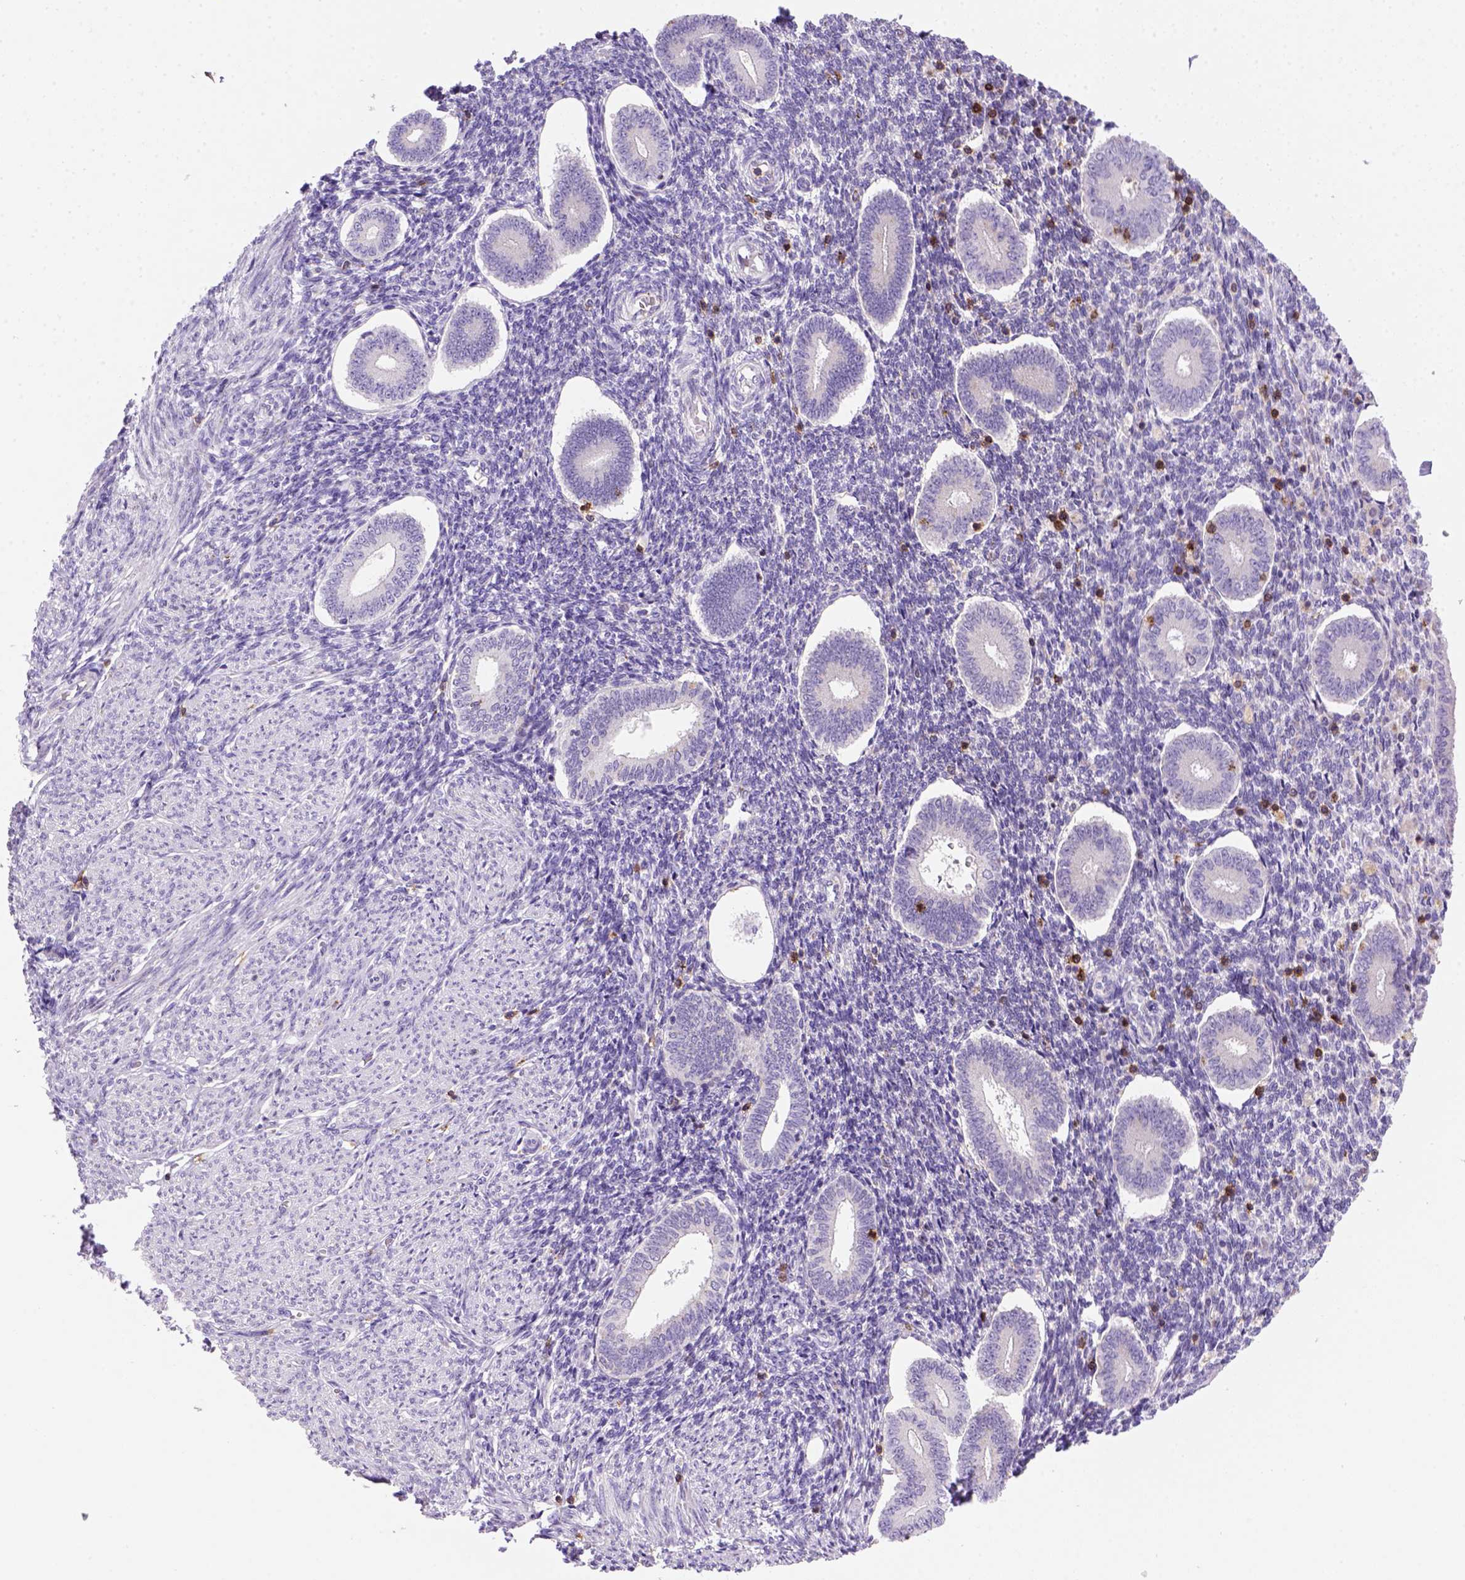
{"staining": {"intensity": "negative", "quantity": "none", "location": "none"}, "tissue": "endometrium", "cell_type": "Cells in endometrial stroma", "image_type": "normal", "snomed": [{"axis": "morphology", "description": "Normal tissue, NOS"}, {"axis": "topography", "description": "Endometrium"}], "caption": "High magnification brightfield microscopy of unremarkable endometrium stained with DAB (3,3'-diaminobenzidine) (brown) and counterstained with hematoxylin (blue): cells in endometrial stroma show no significant positivity. (Immunohistochemistry, brightfield microscopy, high magnification).", "gene": "CD3E", "patient": {"sex": "female", "age": 40}}